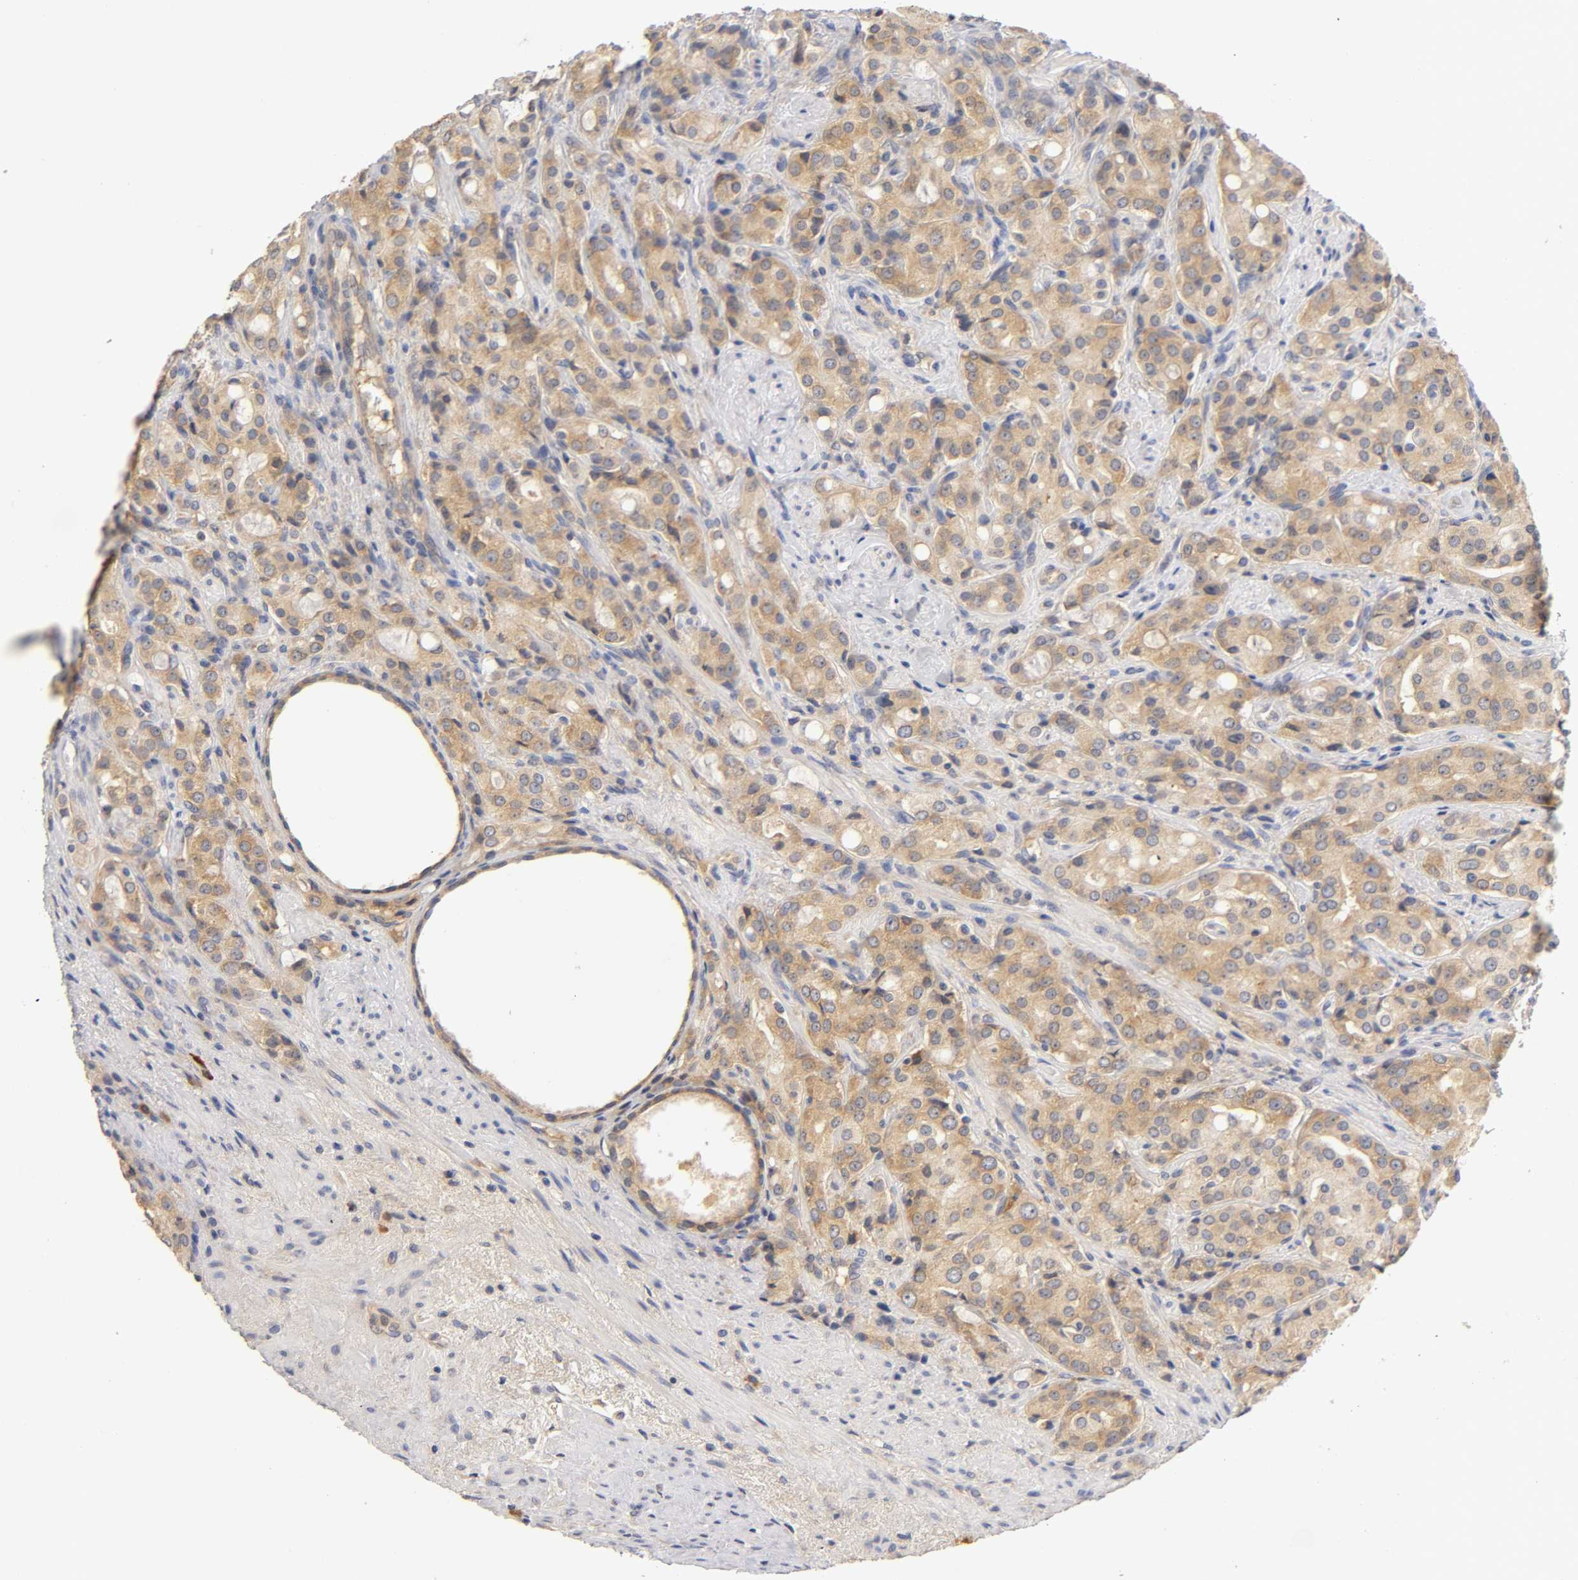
{"staining": {"intensity": "moderate", "quantity": ">75%", "location": "cytoplasmic/membranous"}, "tissue": "prostate cancer", "cell_type": "Tumor cells", "image_type": "cancer", "snomed": [{"axis": "morphology", "description": "Adenocarcinoma, High grade"}, {"axis": "topography", "description": "Prostate"}], "caption": "About >75% of tumor cells in human prostate cancer (adenocarcinoma (high-grade)) exhibit moderate cytoplasmic/membranous protein positivity as visualized by brown immunohistochemical staining.", "gene": "RPS29", "patient": {"sex": "male", "age": 72}}